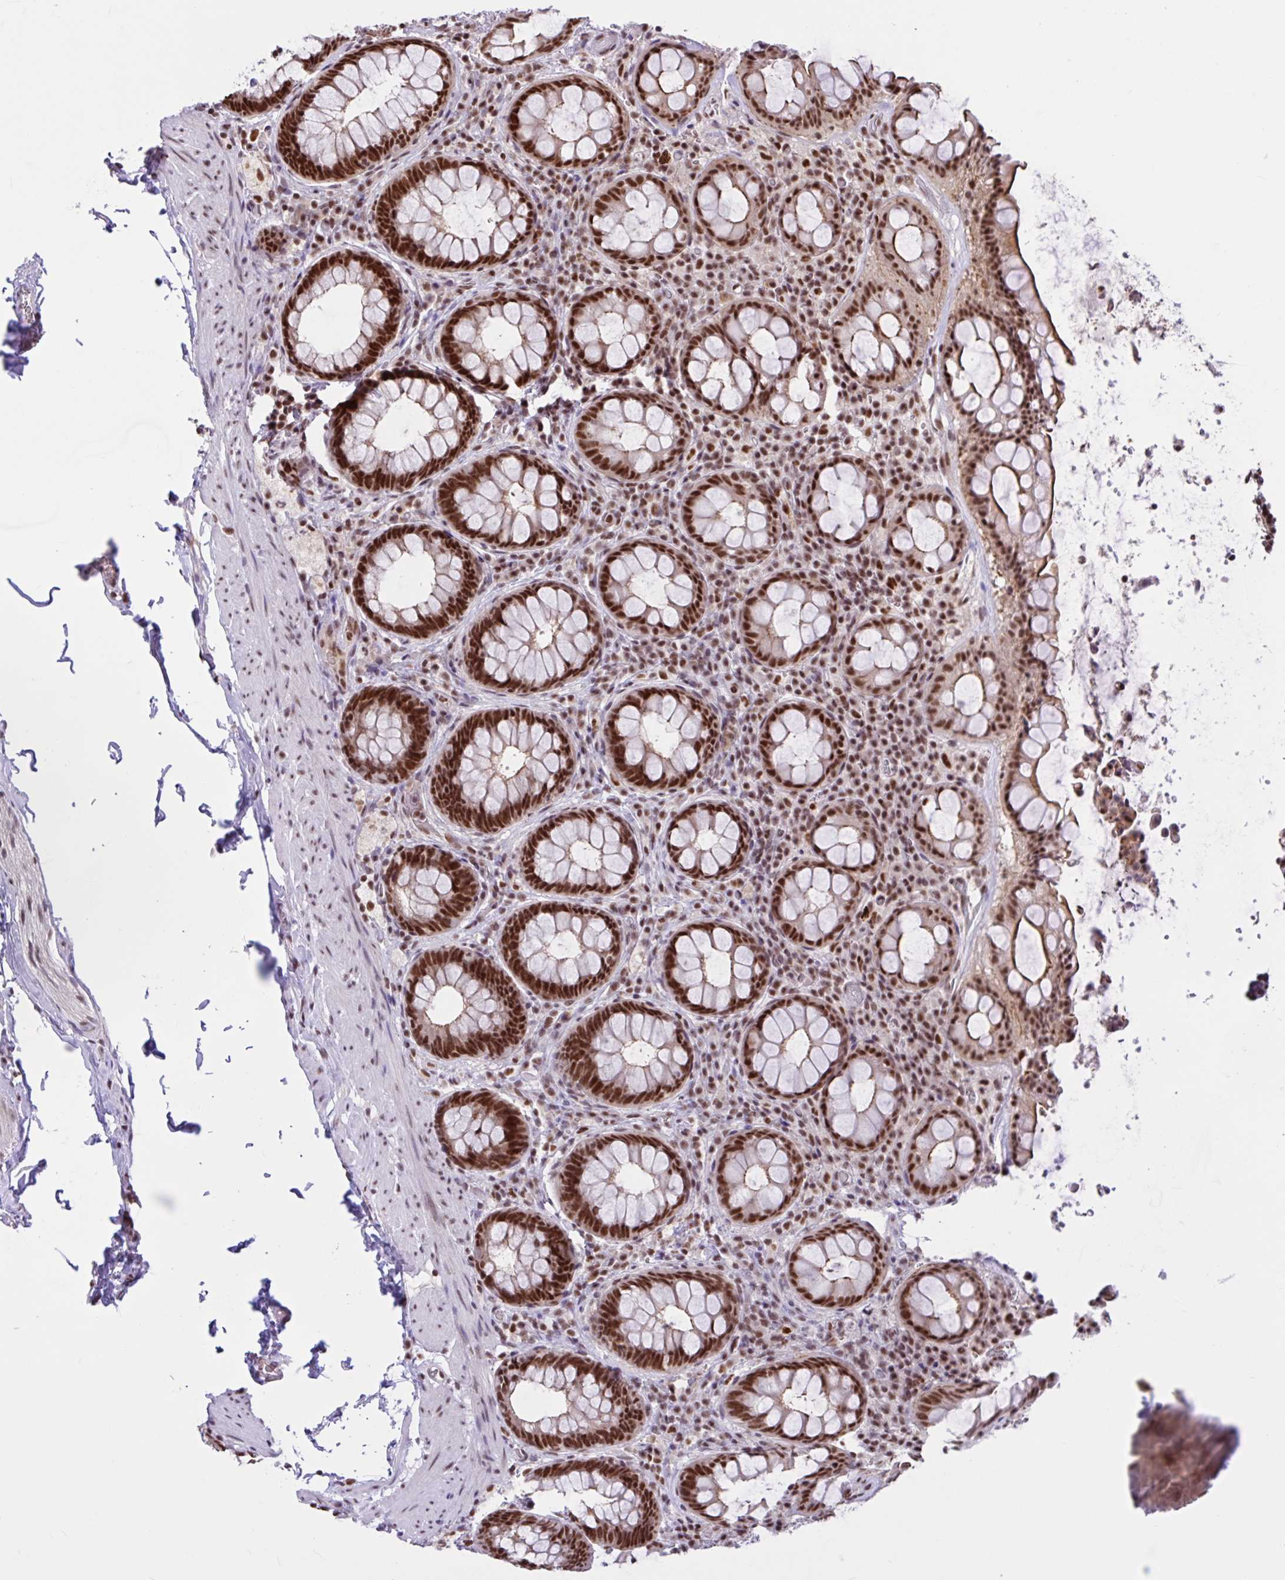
{"staining": {"intensity": "strong", "quantity": ">75%", "location": "cytoplasmic/membranous,nuclear"}, "tissue": "rectum", "cell_type": "Glandular cells", "image_type": "normal", "snomed": [{"axis": "morphology", "description": "Normal tissue, NOS"}, {"axis": "topography", "description": "Rectum"}], "caption": "This histopathology image displays normal rectum stained with immunohistochemistry to label a protein in brown. The cytoplasmic/membranous,nuclear of glandular cells show strong positivity for the protein. Nuclei are counter-stained blue.", "gene": "CCDC12", "patient": {"sex": "female", "age": 69}}